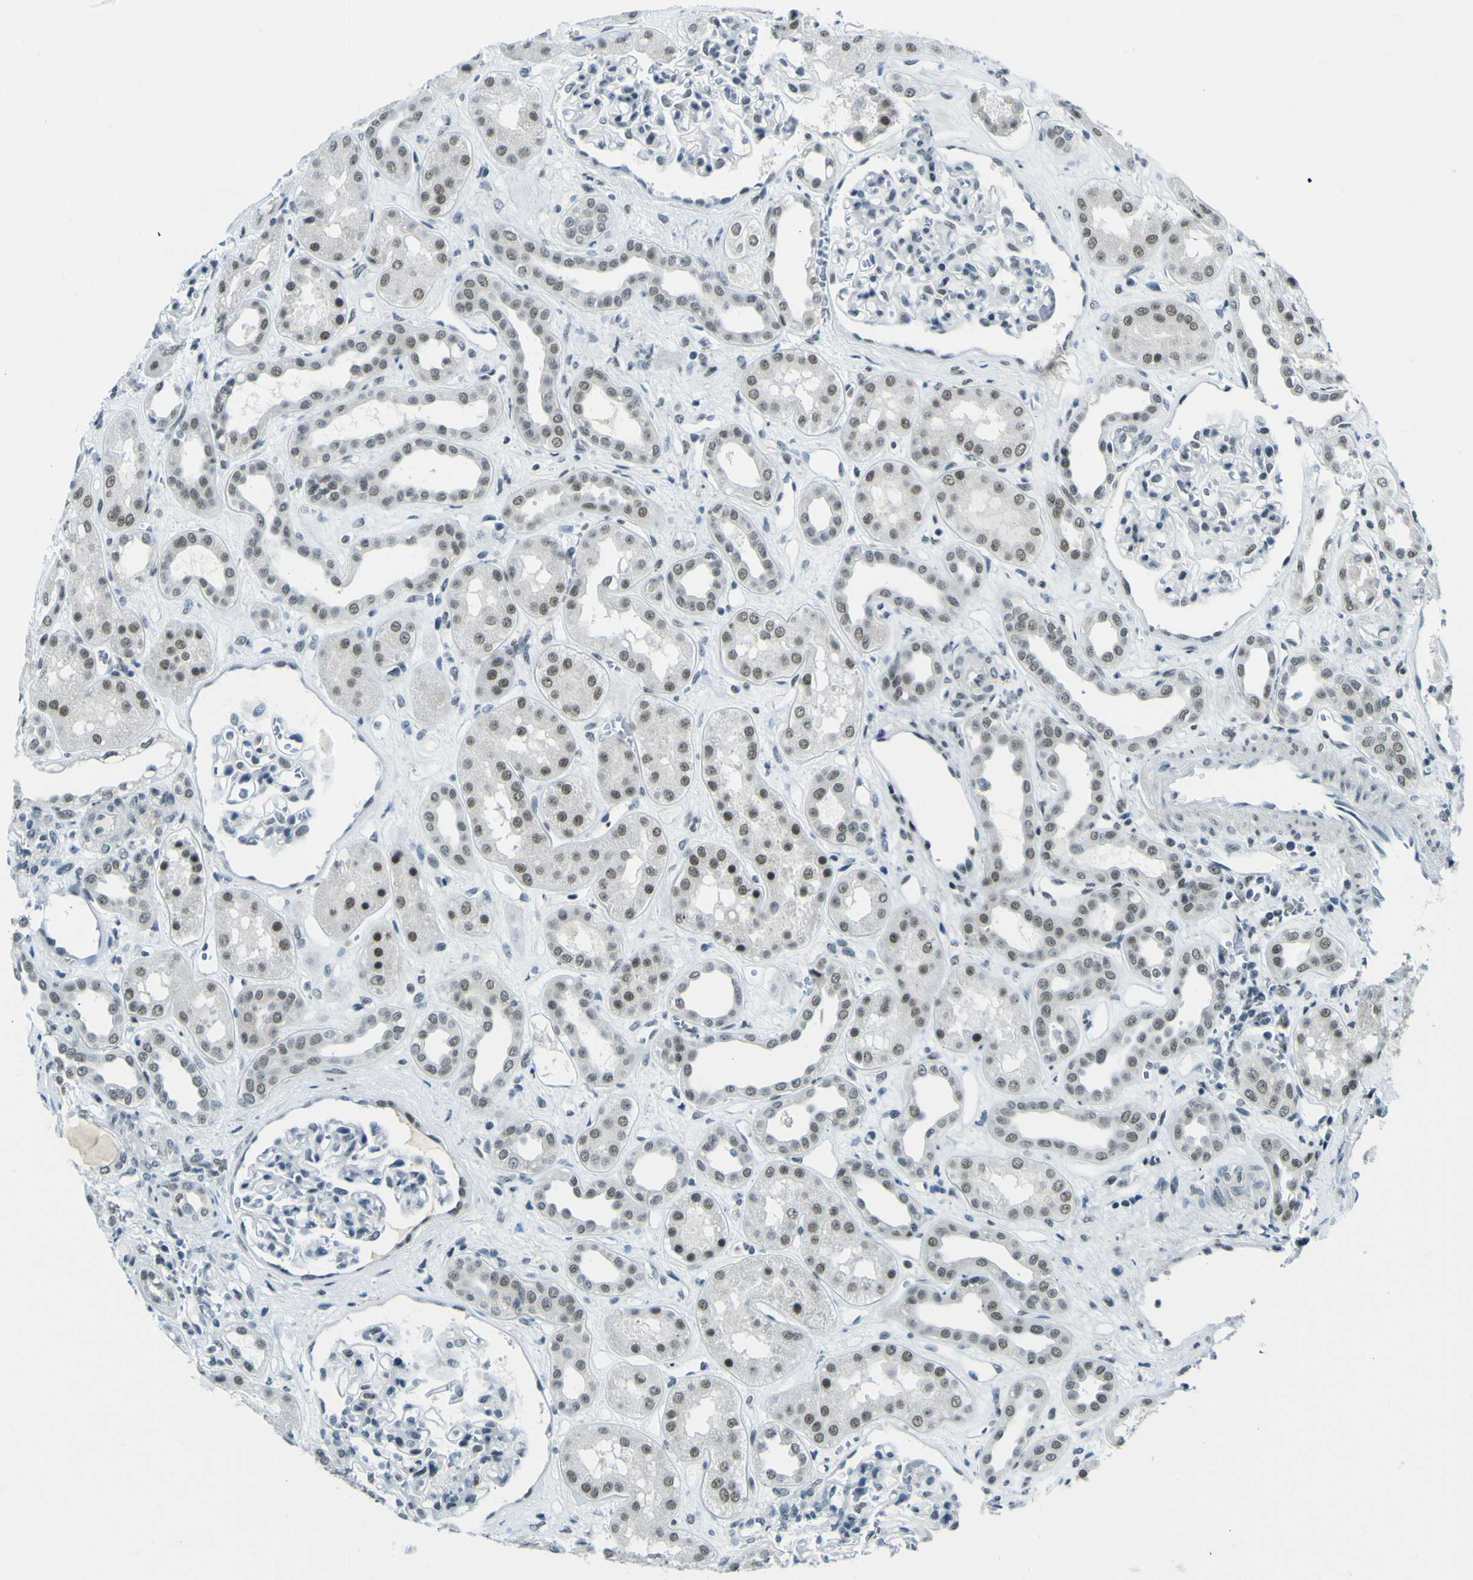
{"staining": {"intensity": "negative", "quantity": "none", "location": "none"}, "tissue": "kidney", "cell_type": "Cells in glomeruli", "image_type": "normal", "snomed": [{"axis": "morphology", "description": "Normal tissue, NOS"}, {"axis": "topography", "description": "Kidney"}], "caption": "This is an IHC histopathology image of unremarkable kidney. There is no staining in cells in glomeruli.", "gene": "CEBPG", "patient": {"sex": "male", "age": 59}}